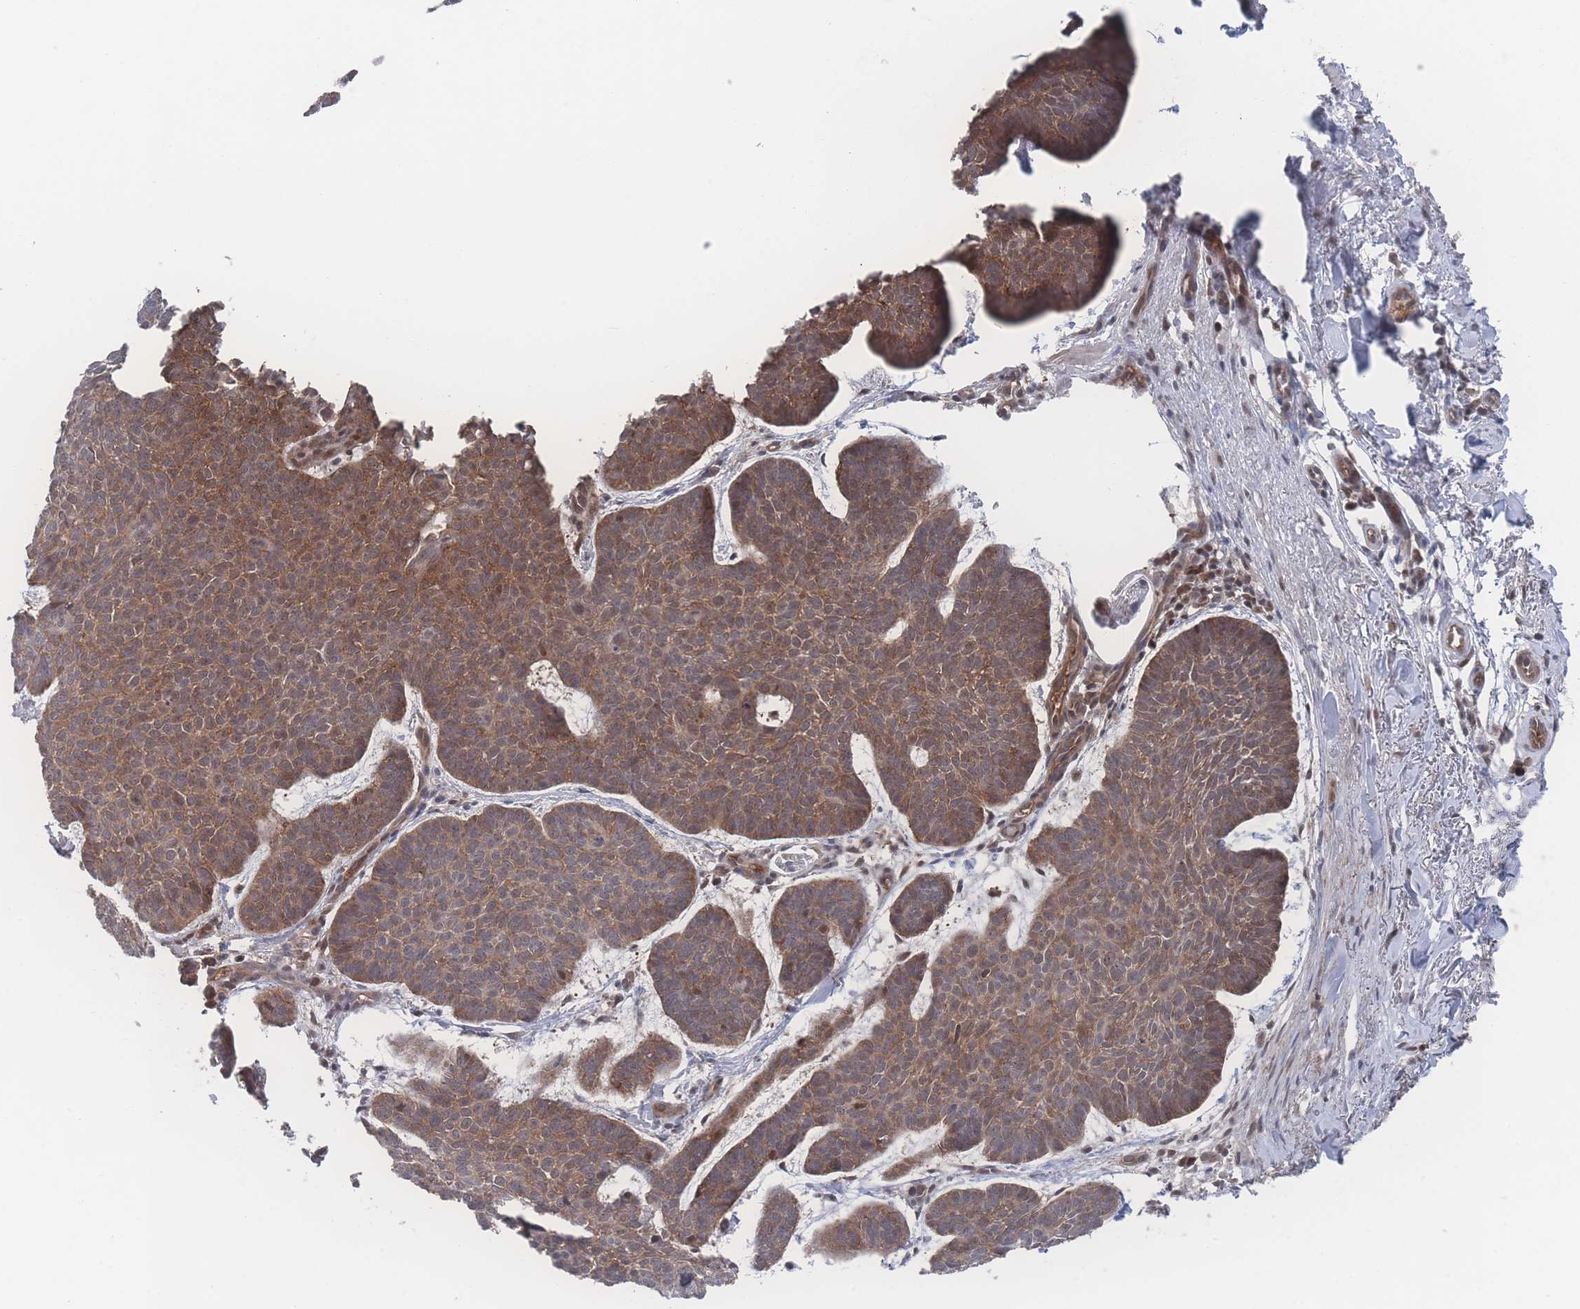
{"staining": {"intensity": "moderate", "quantity": ">75%", "location": "cytoplasmic/membranous"}, "tissue": "skin cancer", "cell_type": "Tumor cells", "image_type": "cancer", "snomed": [{"axis": "morphology", "description": "Basal cell carcinoma"}, {"axis": "topography", "description": "Skin"}], "caption": "Immunohistochemistry photomicrograph of neoplastic tissue: basal cell carcinoma (skin) stained using IHC shows medium levels of moderate protein expression localized specifically in the cytoplasmic/membranous of tumor cells, appearing as a cytoplasmic/membranous brown color.", "gene": "PSMA1", "patient": {"sex": "female", "age": 74}}